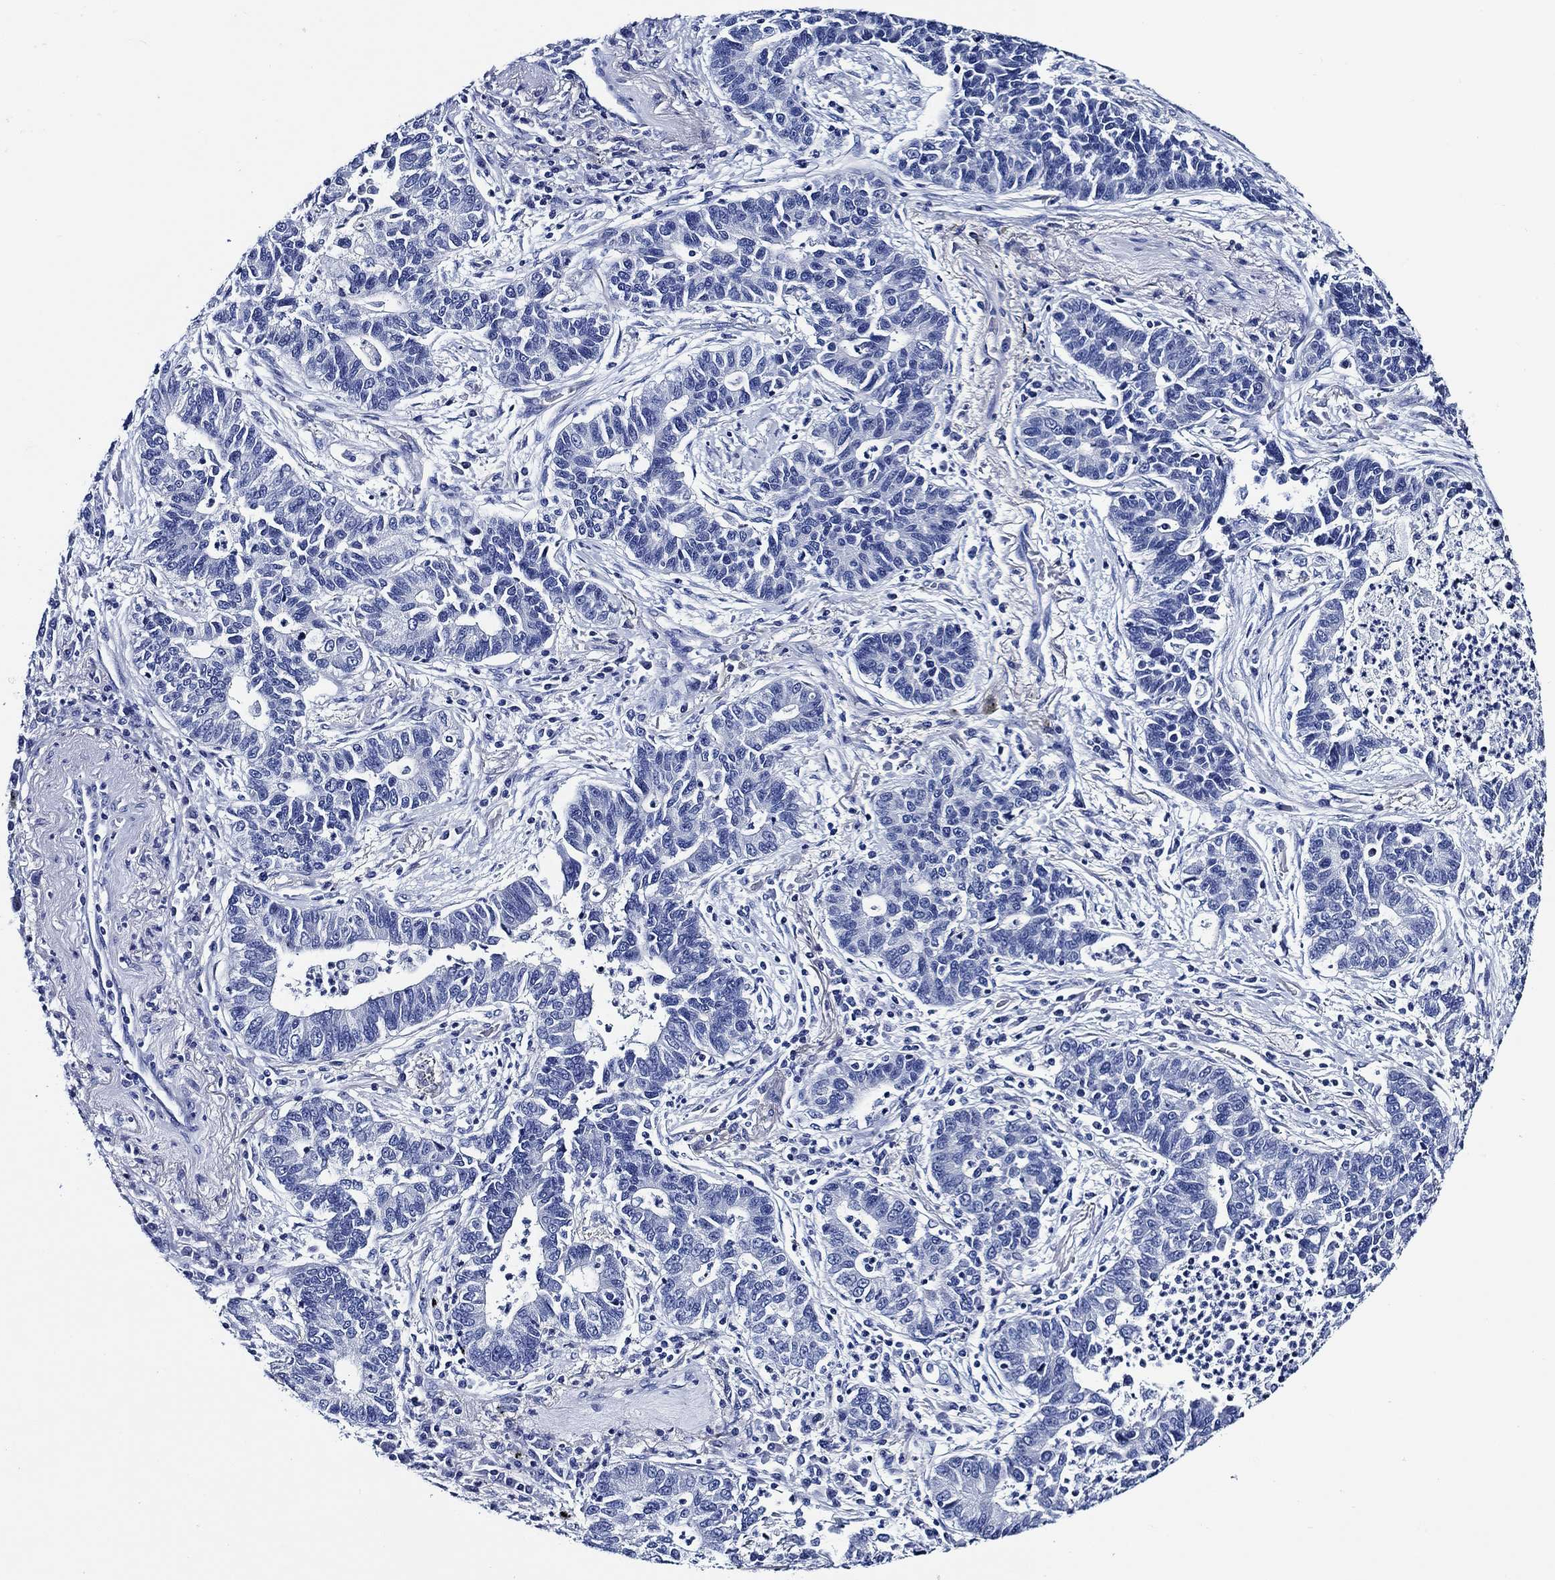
{"staining": {"intensity": "negative", "quantity": "none", "location": "none"}, "tissue": "lung cancer", "cell_type": "Tumor cells", "image_type": "cancer", "snomed": [{"axis": "morphology", "description": "Adenocarcinoma, NOS"}, {"axis": "topography", "description": "Lung"}], "caption": "This is an immunohistochemistry (IHC) photomicrograph of lung adenocarcinoma. There is no expression in tumor cells.", "gene": "WDR62", "patient": {"sex": "female", "age": 57}}